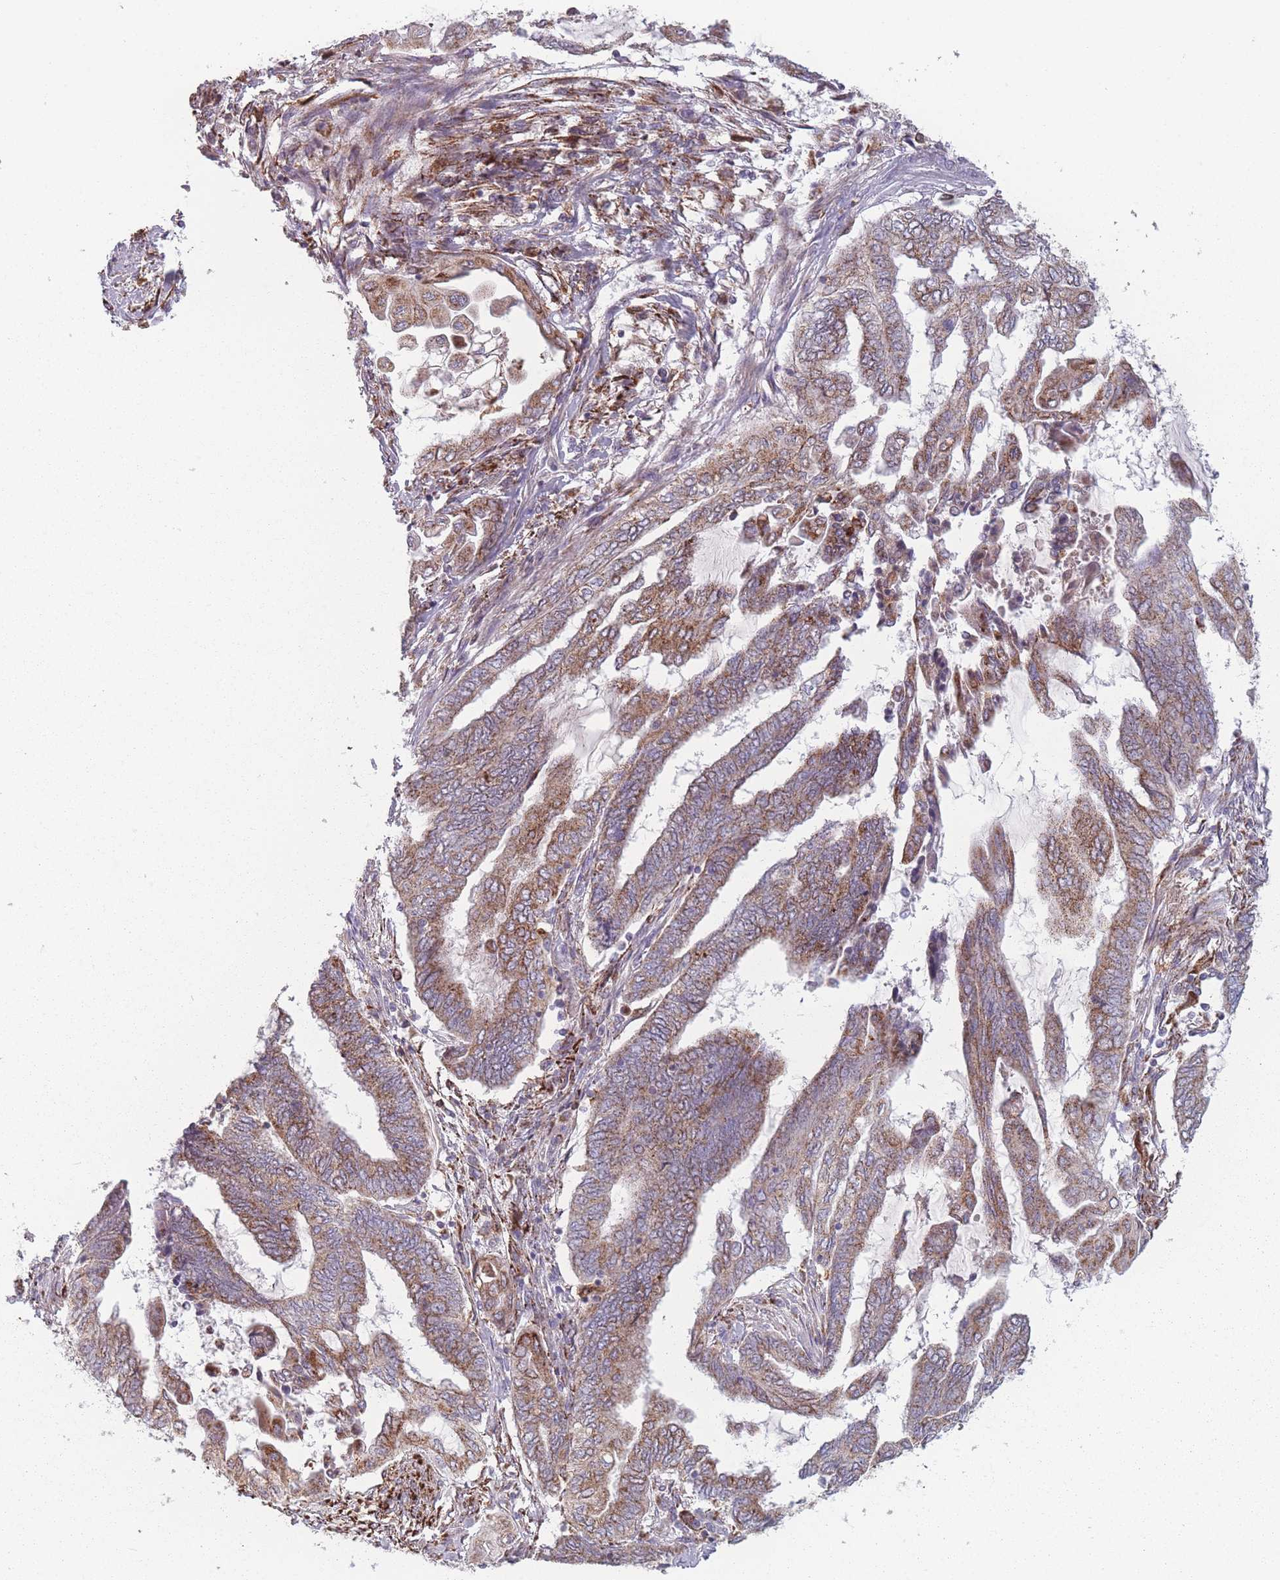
{"staining": {"intensity": "moderate", "quantity": ">75%", "location": "cytoplasmic/membranous"}, "tissue": "endometrial cancer", "cell_type": "Tumor cells", "image_type": "cancer", "snomed": [{"axis": "morphology", "description": "Adenocarcinoma, NOS"}, {"axis": "topography", "description": "Uterus"}, {"axis": "topography", "description": "Endometrium"}], "caption": "Approximately >75% of tumor cells in human adenocarcinoma (endometrial) show moderate cytoplasmic/membranous protein staining as visualized by brown immunohistochemical staining.", "gene": "PEX11B", "patient": {"sex": "female", "age": 70}}